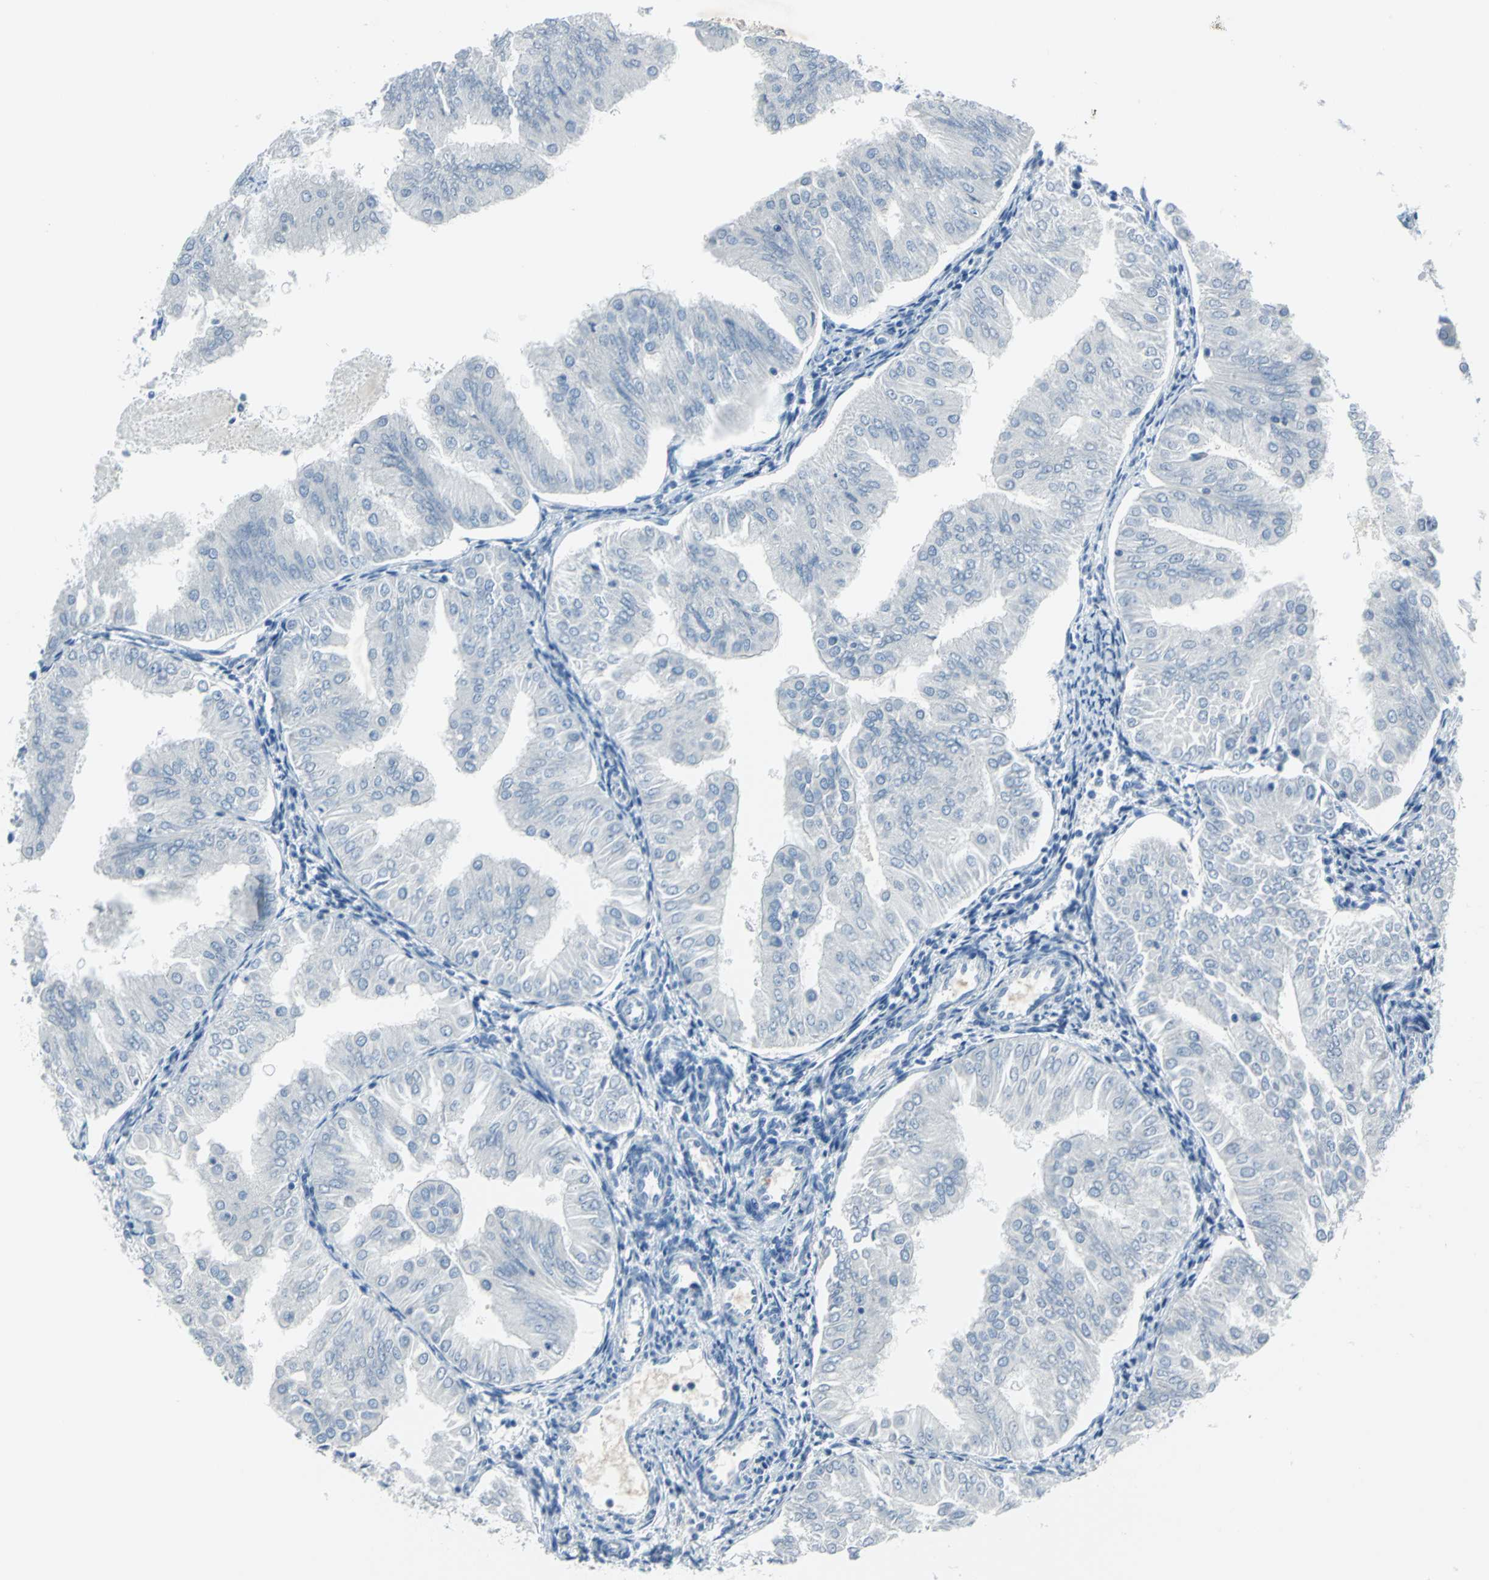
{"staining": {"intensity": "negative", "quantity": "none", "location": "none"}, "tissue": "endometrial cancer", "cell_type": "Tumor cells", "image_type": "cancer", "snomed": [{"axis": "morphology", "description": "Adenocarcinoma, NOS"}, {"axis": "topography", "description": "Endometrium"}], "caption": "Endometrial adenocarcinoma was stained to show a protein in brown. There is no significant positivity in tumor cells. (DAB immunohistochemistry with hematoxylin counter stain).", "gene": "PKLR", "patient": {"sex": "female", "age": 53}}